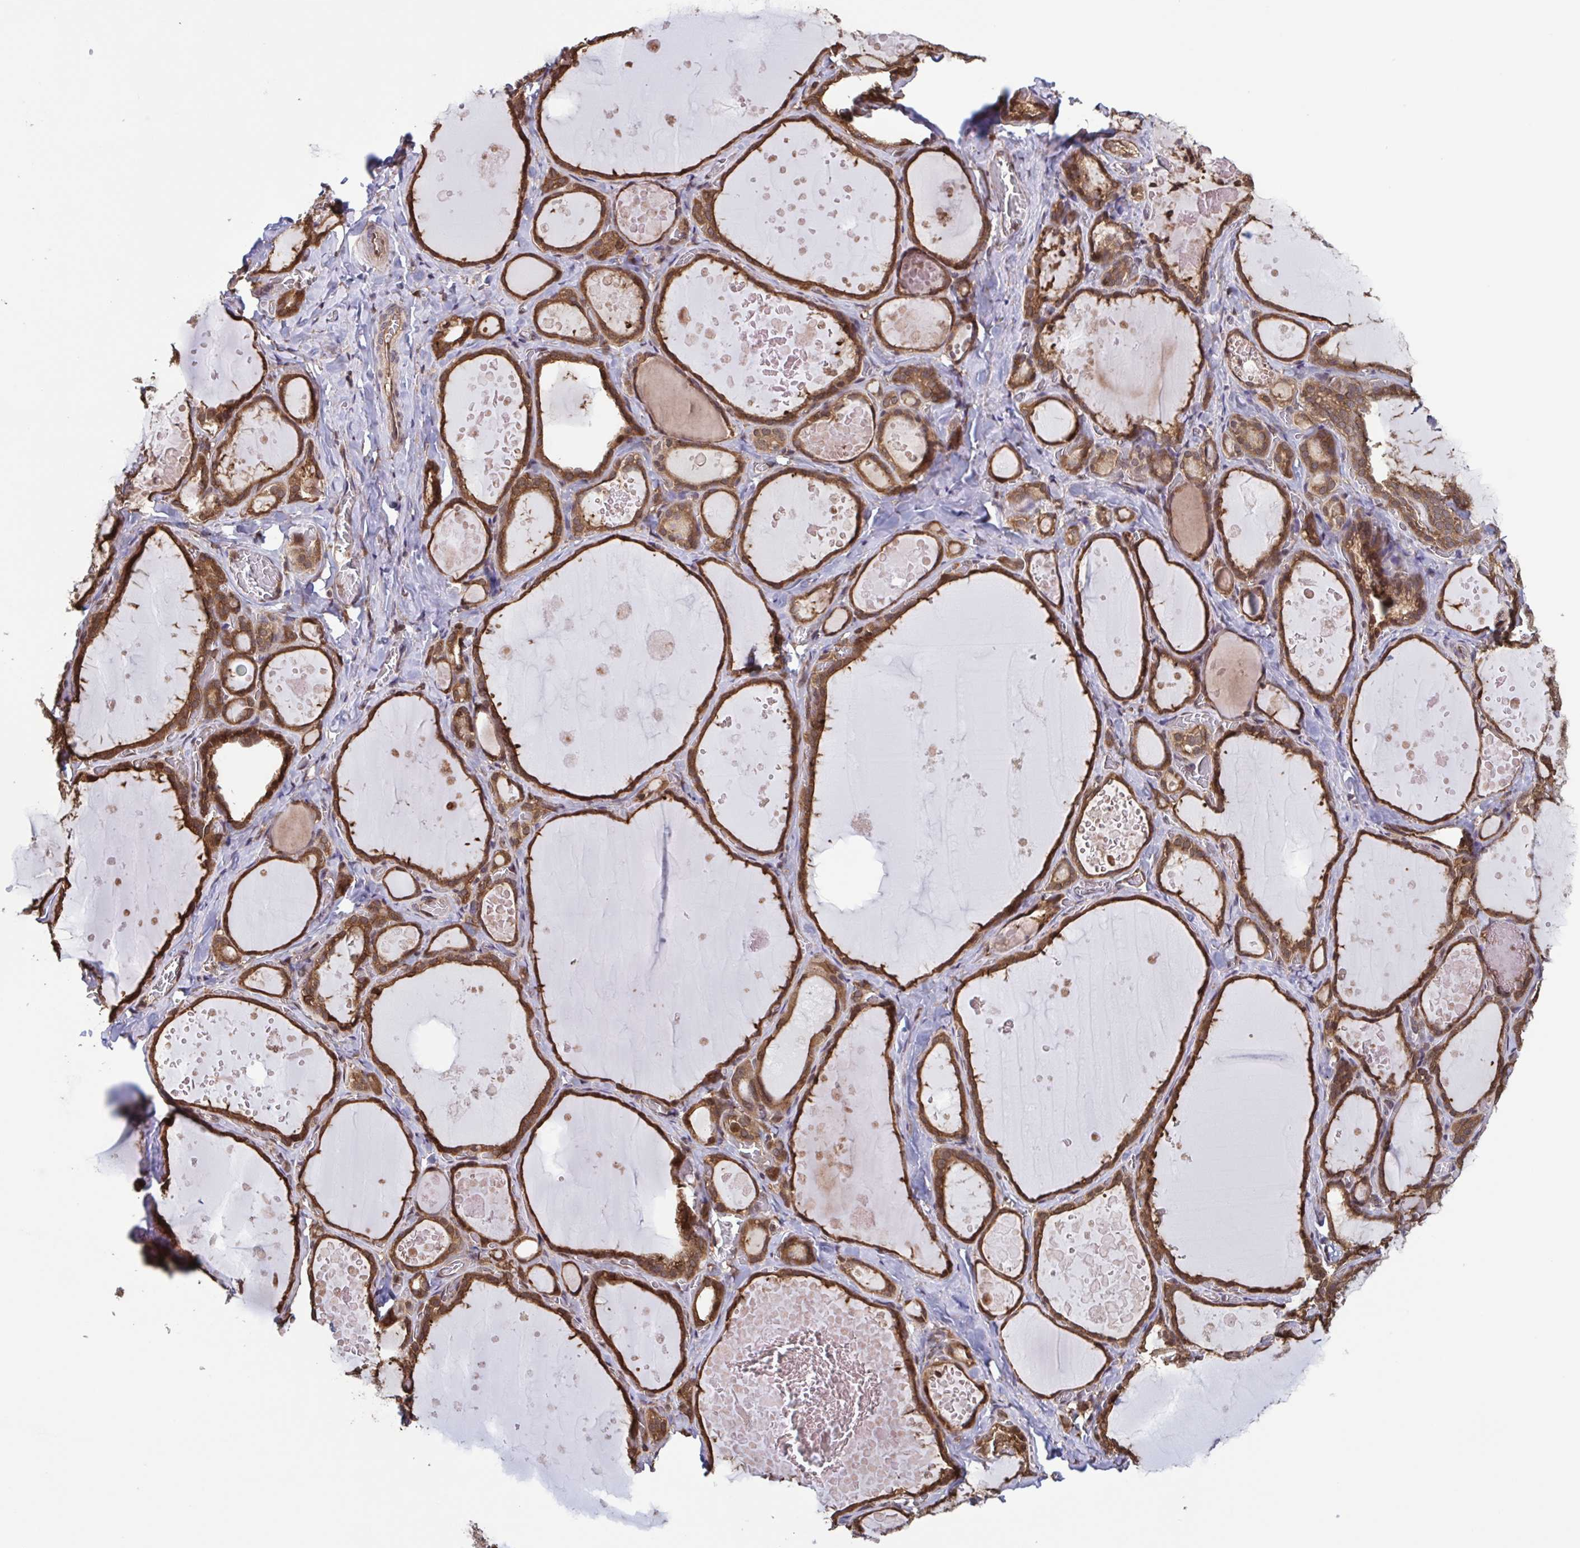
{"staining": {"intensity": "moderate", "quantity": ">75%", "location": "cytoplasmic/membranous"}, "tissue": "thyroid gland", "cell_type": "Glandular cells", "image_type": "normal", "snomed": [{"axis": "morphology", "description": "Normal tissue, NOS"}, {"axis": "topography", "description": "Thyroid gland"}], "caption": "A micrograph showing moderate cytoplasmic/membranous expression in about >75% of glandular cells in unremarkable thyroid gland, as visualized by brown immunohistochemical staining.", "gene": "SEC63", "patient": {"sex": "female", "age": 56}}